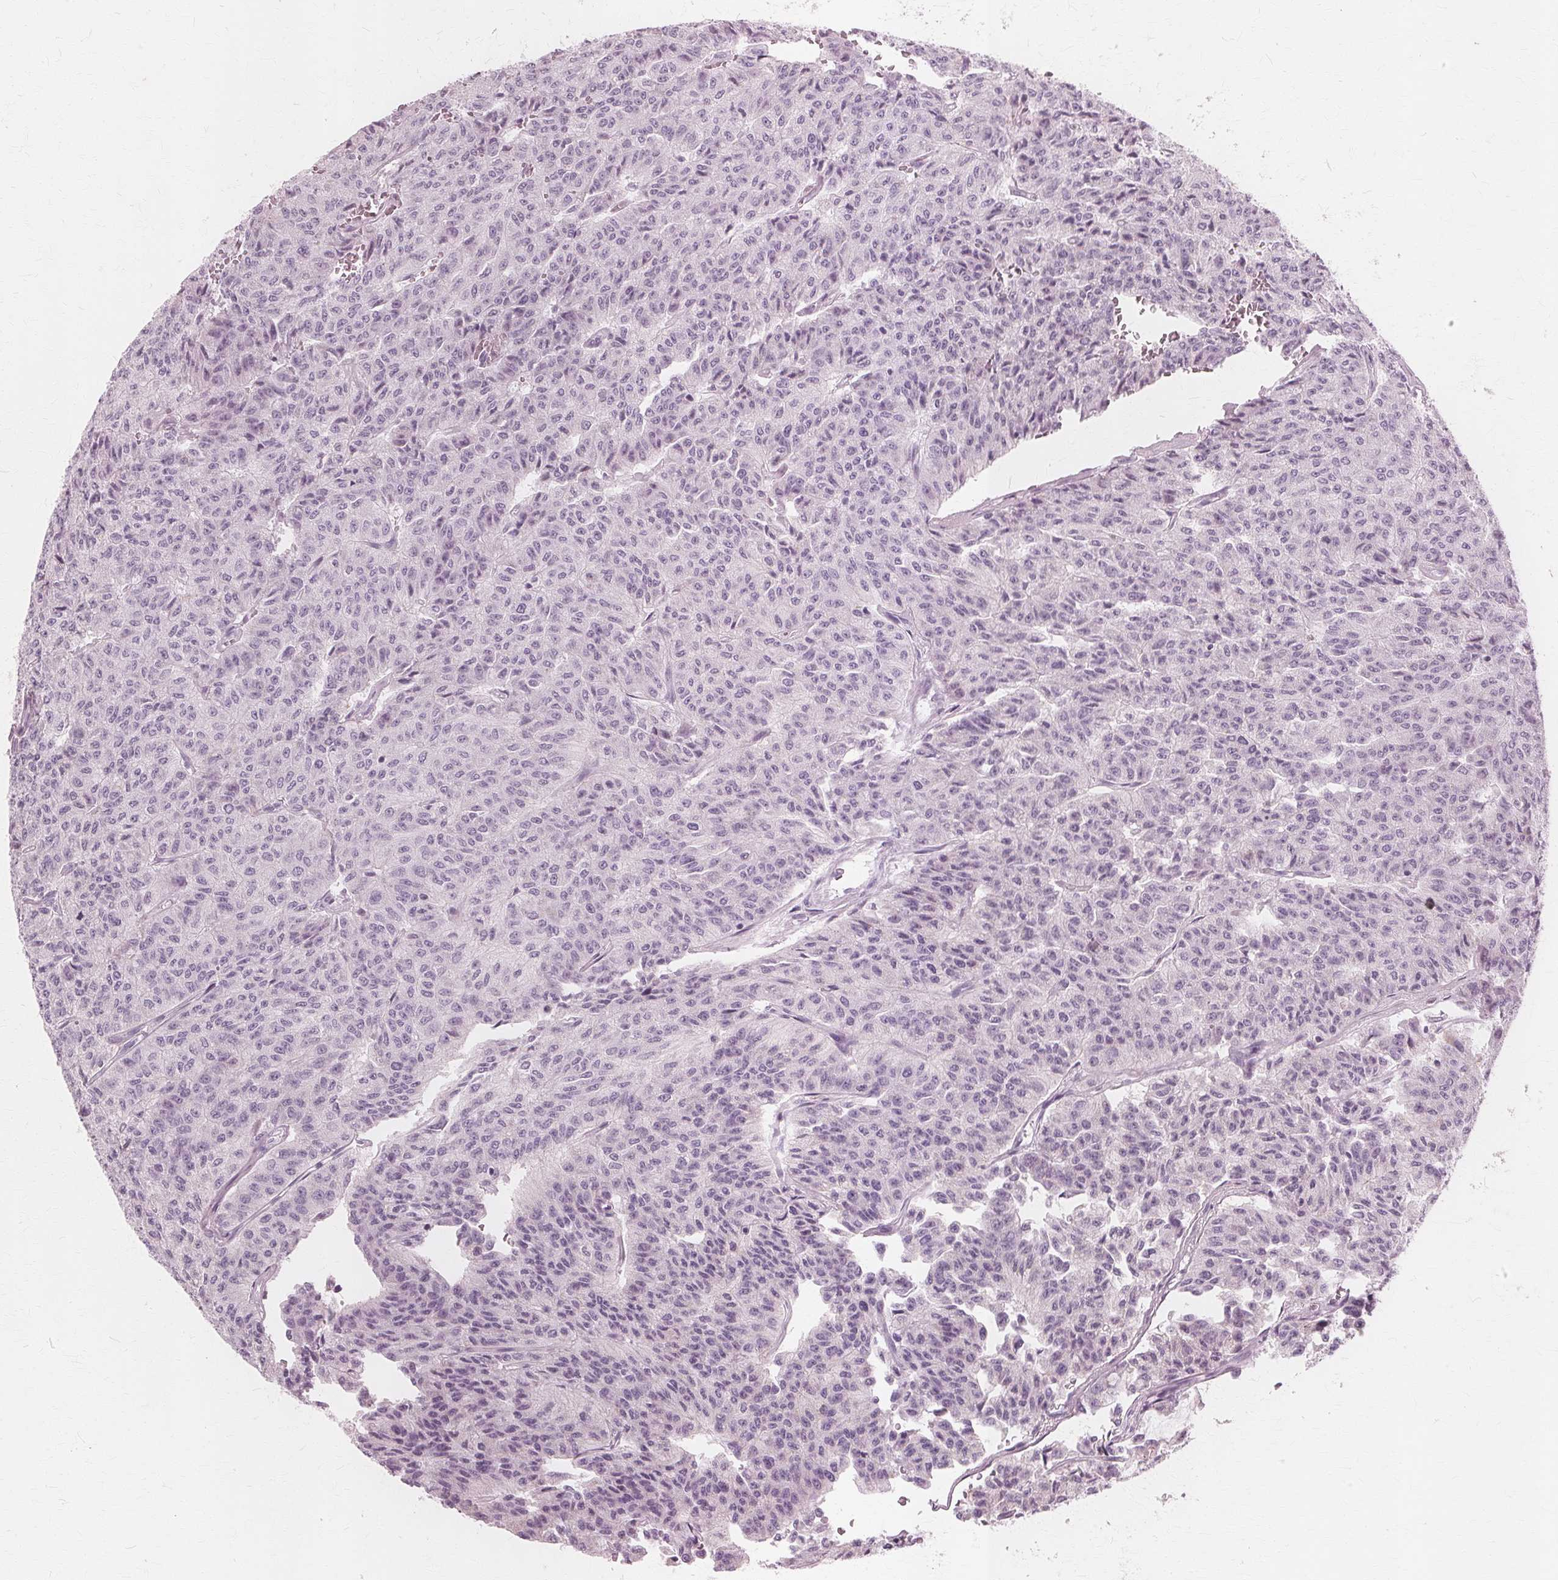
{"staining": {"intensity": "negative", "quantity": "none", "location": "none"}, "tissue": "carcinoid", "cell_type": "Tumor cells", "image_type": "cancer", "snomed": [{"axis": "morphology", "description": "Carcinoid, malignant, NOS"}, {"axis": "topography", "description": "Lung"}], "caption": "Tumor cells are negative for brown protein staining in carcinoid.", "gene": "DNASE2", "patient": {"sex": "male", "age": 71}}